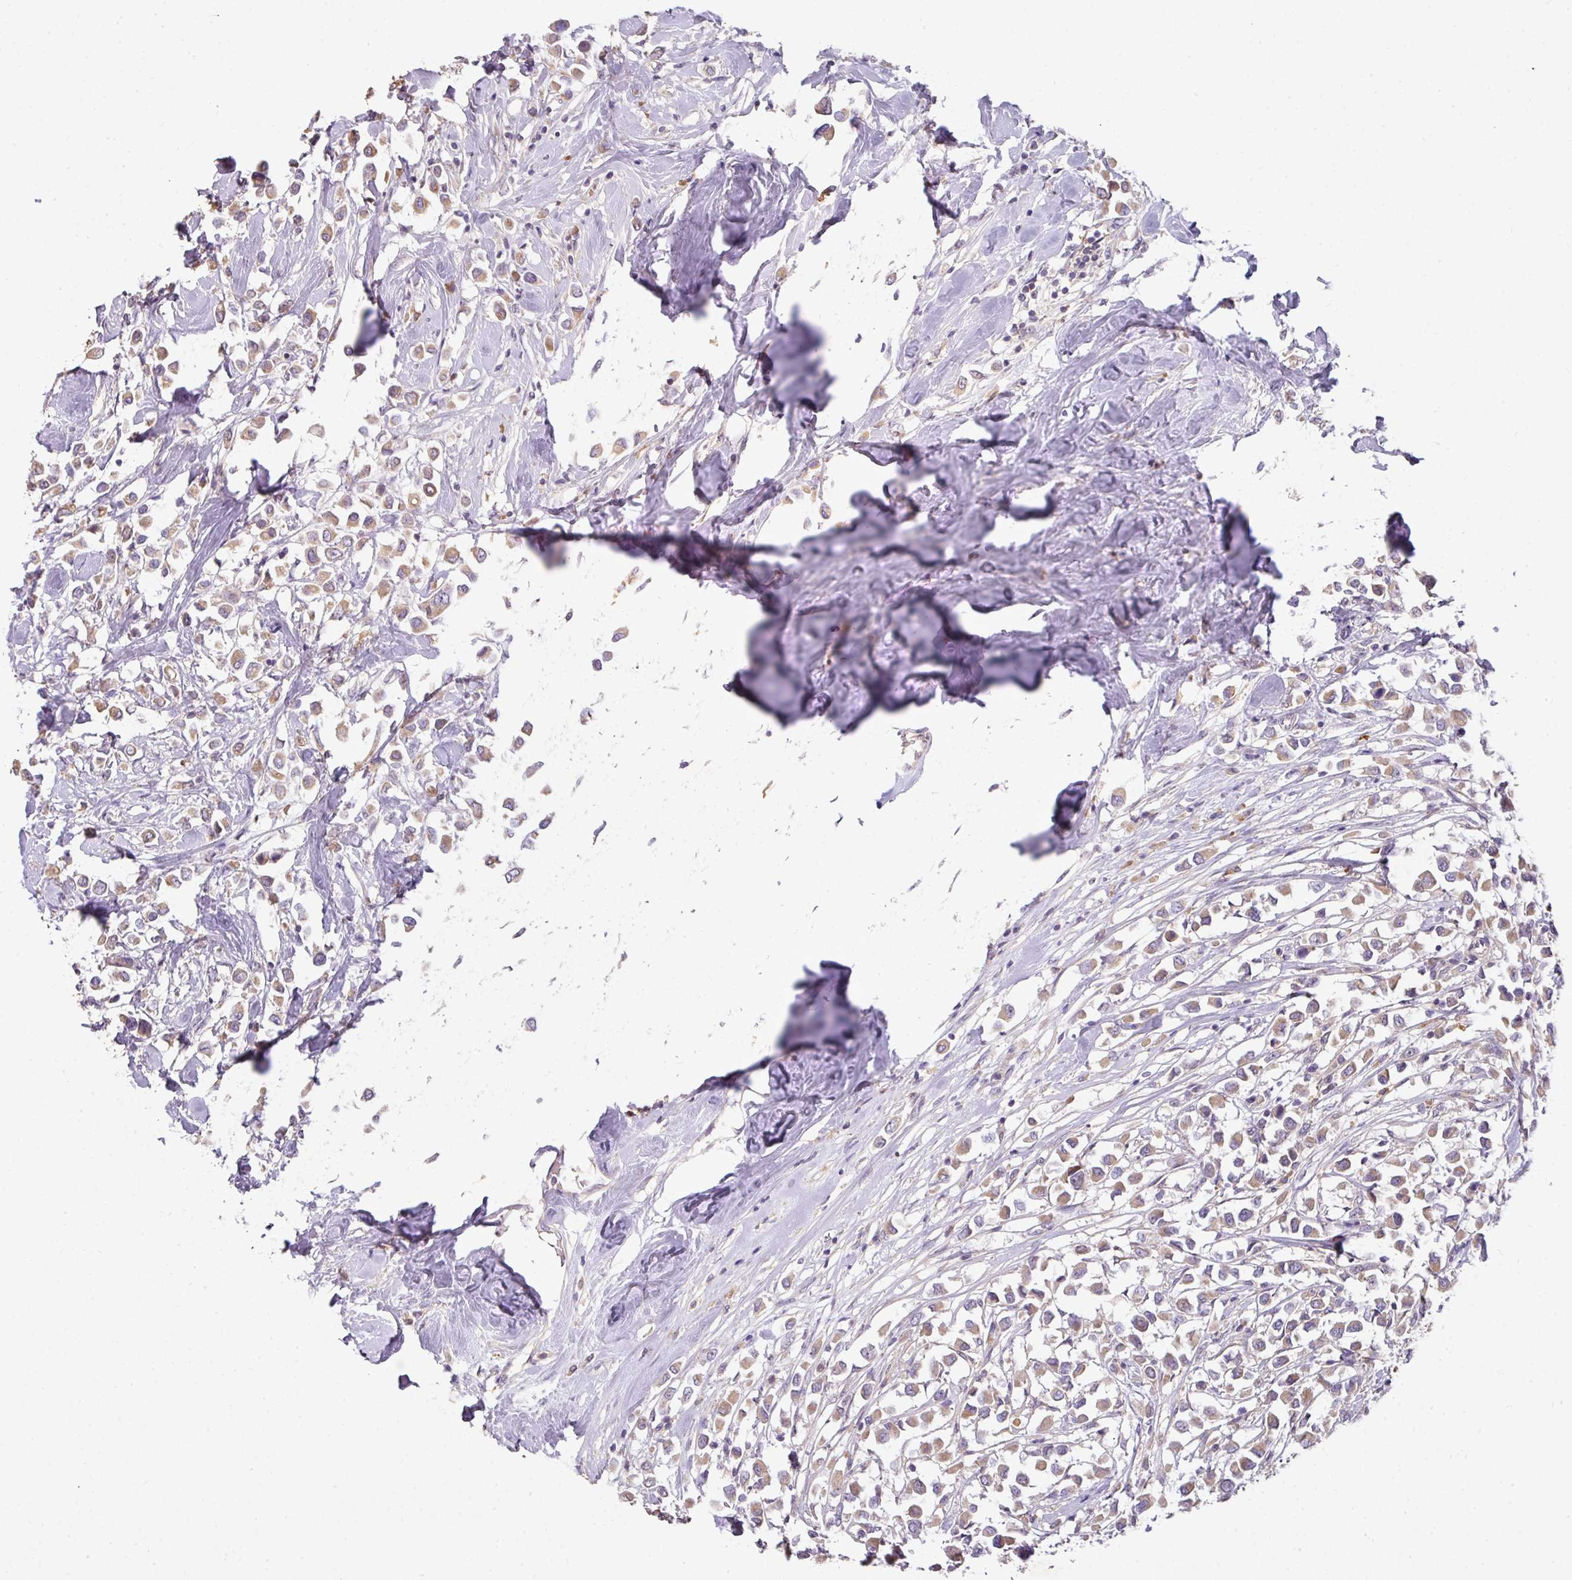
{"staining": {"intensity": "moderate", "quantity": ">75%", "location": "cytoplasmic/membranous"}, "tissue": "breast cancer", "cell_type": "Tumor cells", "image_type": "cancer", "snomed": [{"axis": "morphology", "description": "Duct carcinoma"}, {"axis": "topography", "description": "Breast"}], "caption": "Protein expression by IHC exhibits moderate cytoplasmic/membranous positivity in about >75% of tumor cells in breast infiltrating ductal carcinoma. (IHC, brightfield microscopy, high magnification).", "gene": "ZNF266", "patient": {"sex": "female", "age": 61}}